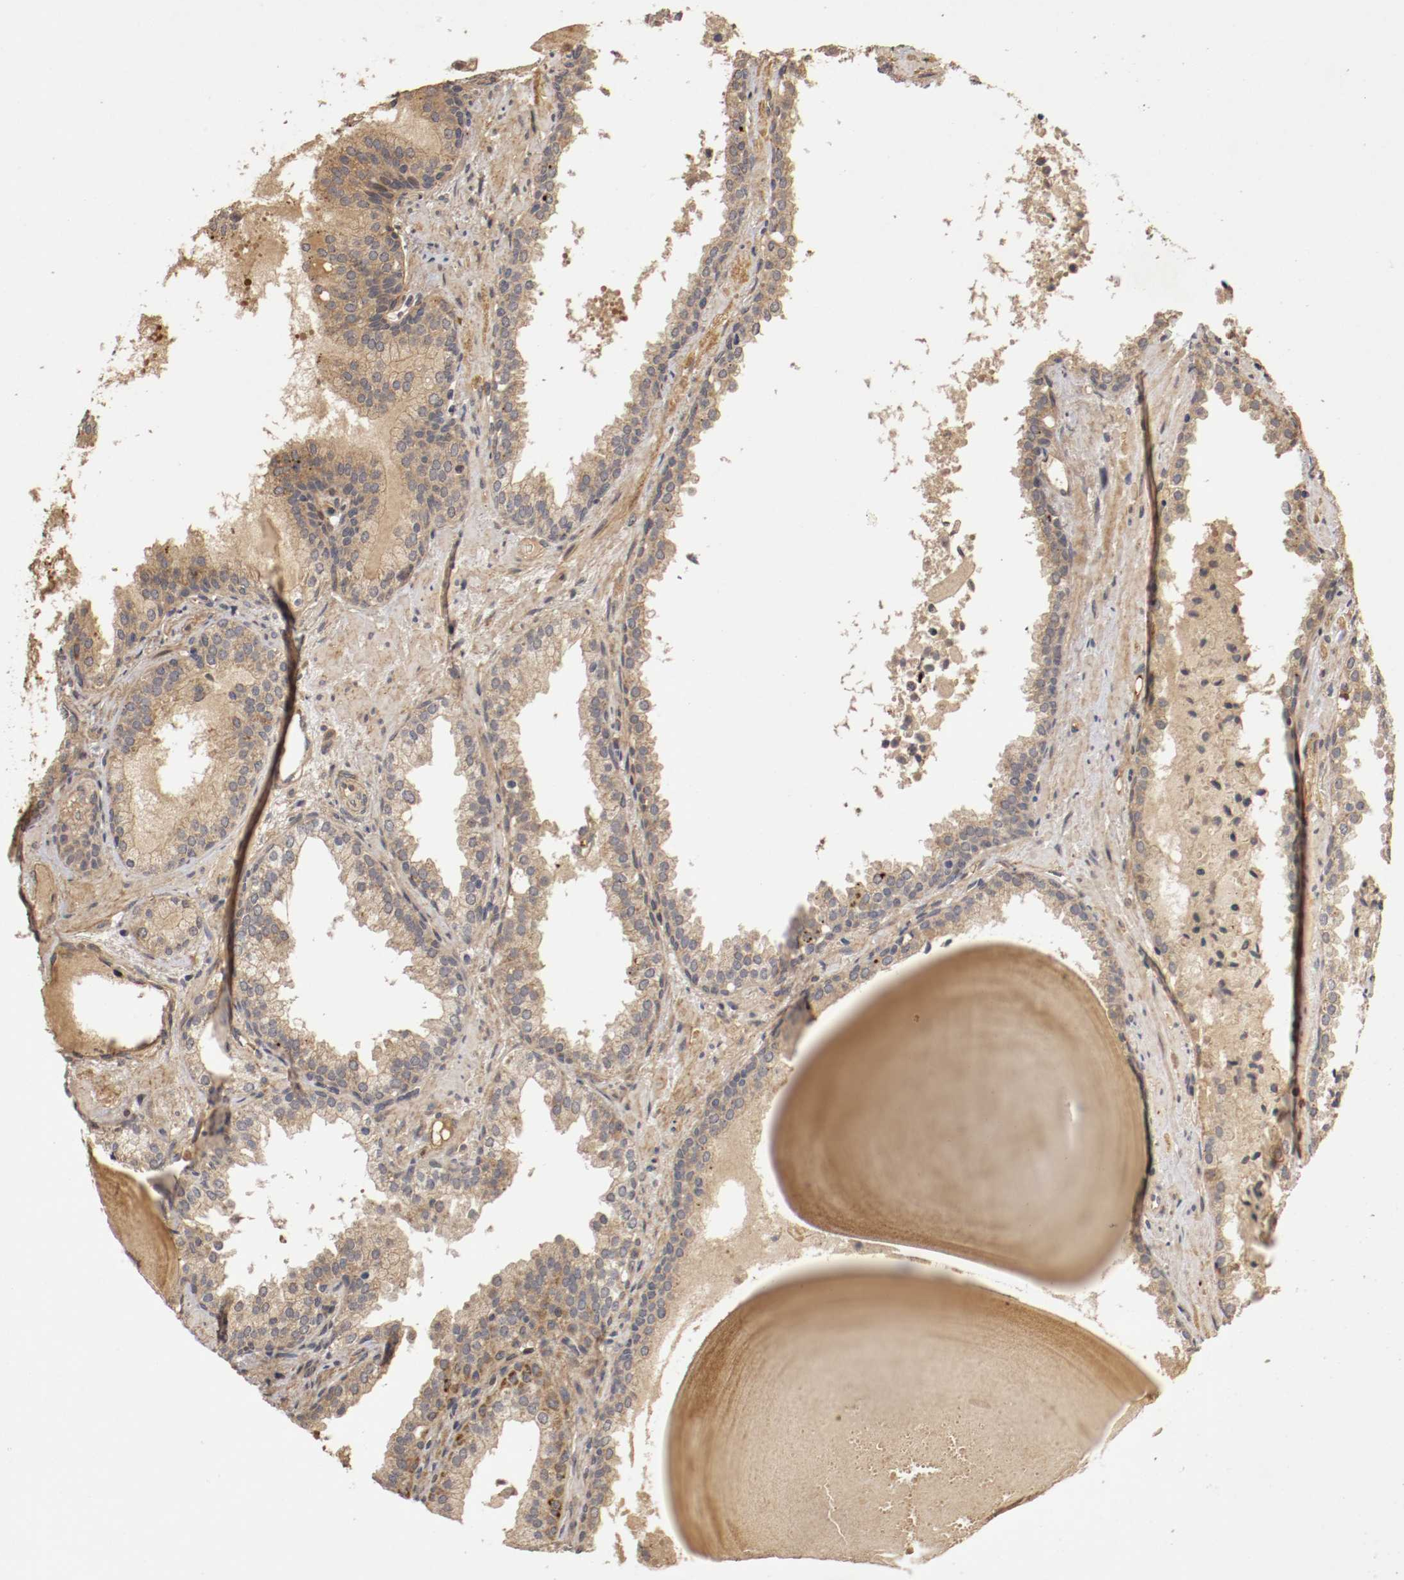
{"staining": {"intensity": "moderate", "quantity": ">75%", "location": "cytoplasmic/membranous"}, "tissue": "prostate cancer", "cell_type": "Tumor cells", "image_type": "cancer", "snomed": [{"axis": "morphology", "description": "Adenocarcinoma, Low grade"}, {"axis": "topography", "description": "Prostate"}], "caption": "The photomicrograph displays a brown stain indicating the presence of a protein in the cytoplasmic/membranous of tumor cells in prostate low-grade adenocarcinoma.", "gene": "TNFRSF1B", "patient": {"sex": "male", "age": 63}}